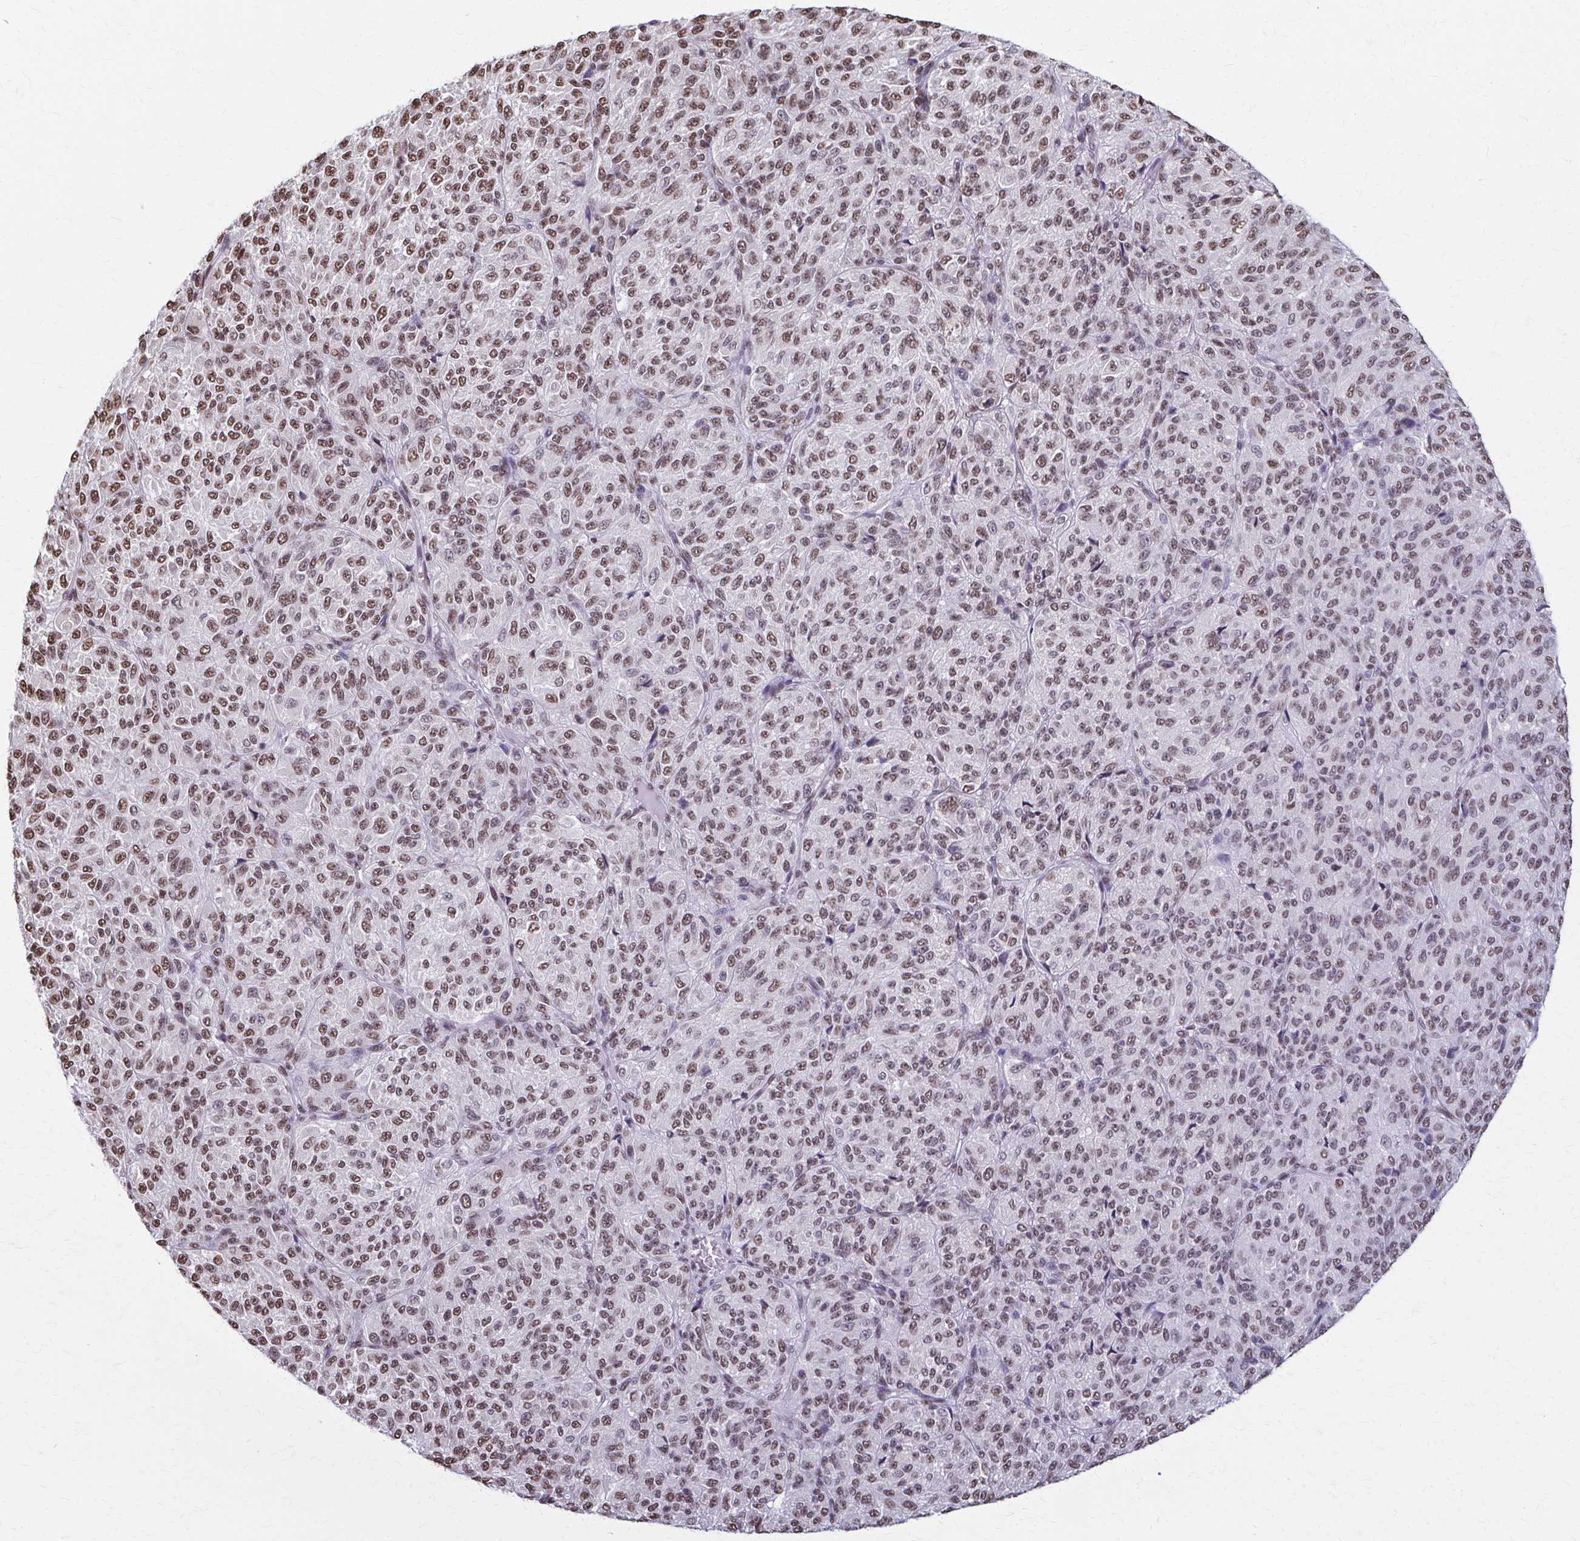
{"staining": {"intensity": "moderate", "quantity": ">75%", "location": "nuclear"}, "tissue": "melanoma", "cell_type": "Tumor cells", "image_type": "cancer", "snomed": [{"axis": "morphology", "description": "Malignant melanoma, Metastatic site"}, {"axis": "topography", "description": "Brain"}], "caption": "Human melanoma stained with a brown dye reveals moderate nuclear positive expression in about >75% of tumor cells.", "gene": "SNRPA", "patient": {"sex": "female", "age": 56}}